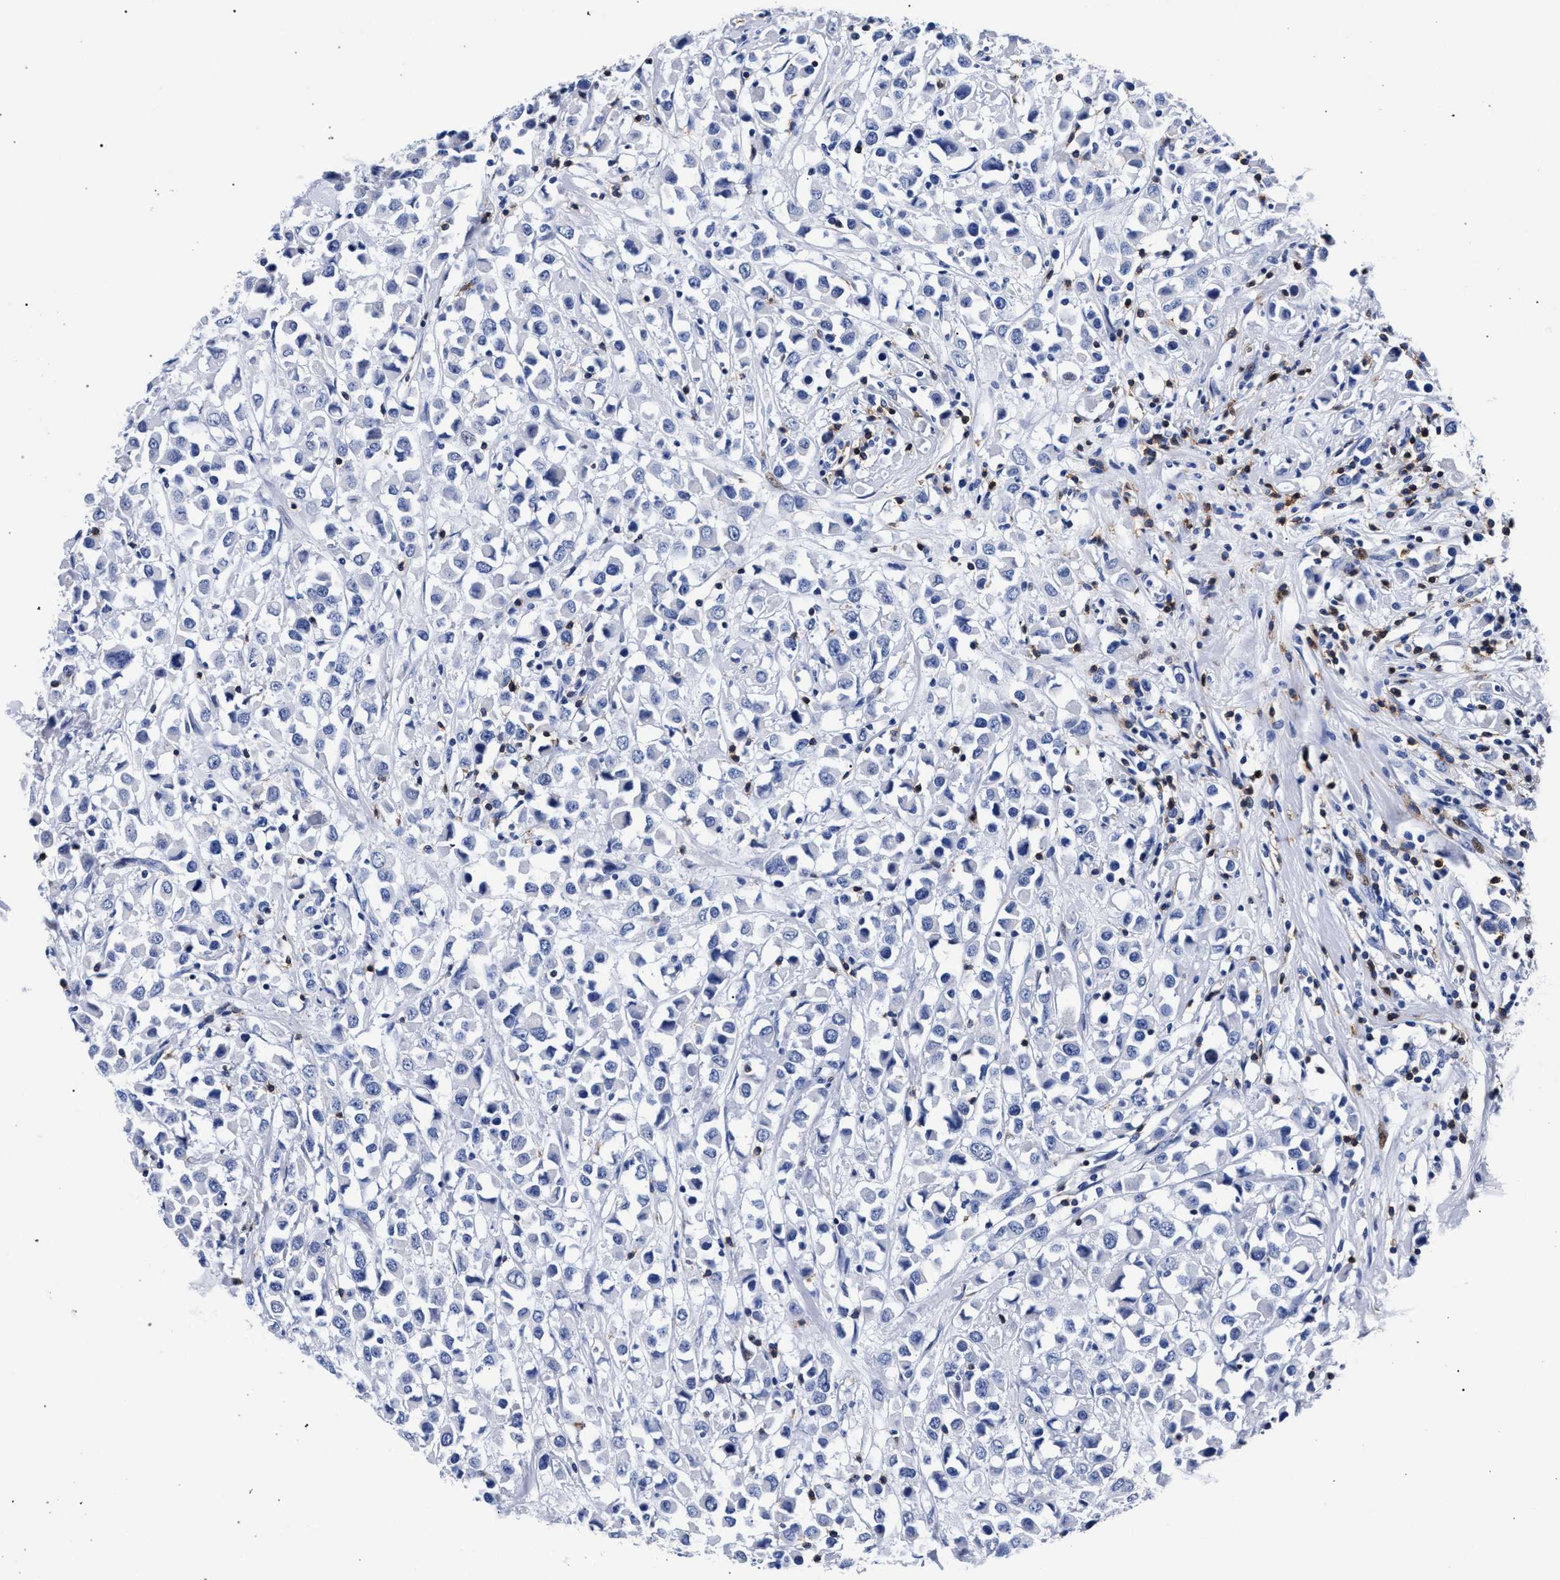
{"staining": {"intensity": "negative", "quantity": "none", "location": "none"}, "tissue": "breast cancer", "cell_type": "Tumor cells", "image_type": "cancer", "snomed": [{"axis": "morphology", "description": "Duct carcinoma"}, {"axis": "topography", "description": "Breast"}], "caption": "Immunohistochemistry (IHC) of human breast cancer exhibits no expression in tumor cells.", "gene": "KLRK1", "patient": {"sex": "female", "age": 61}}